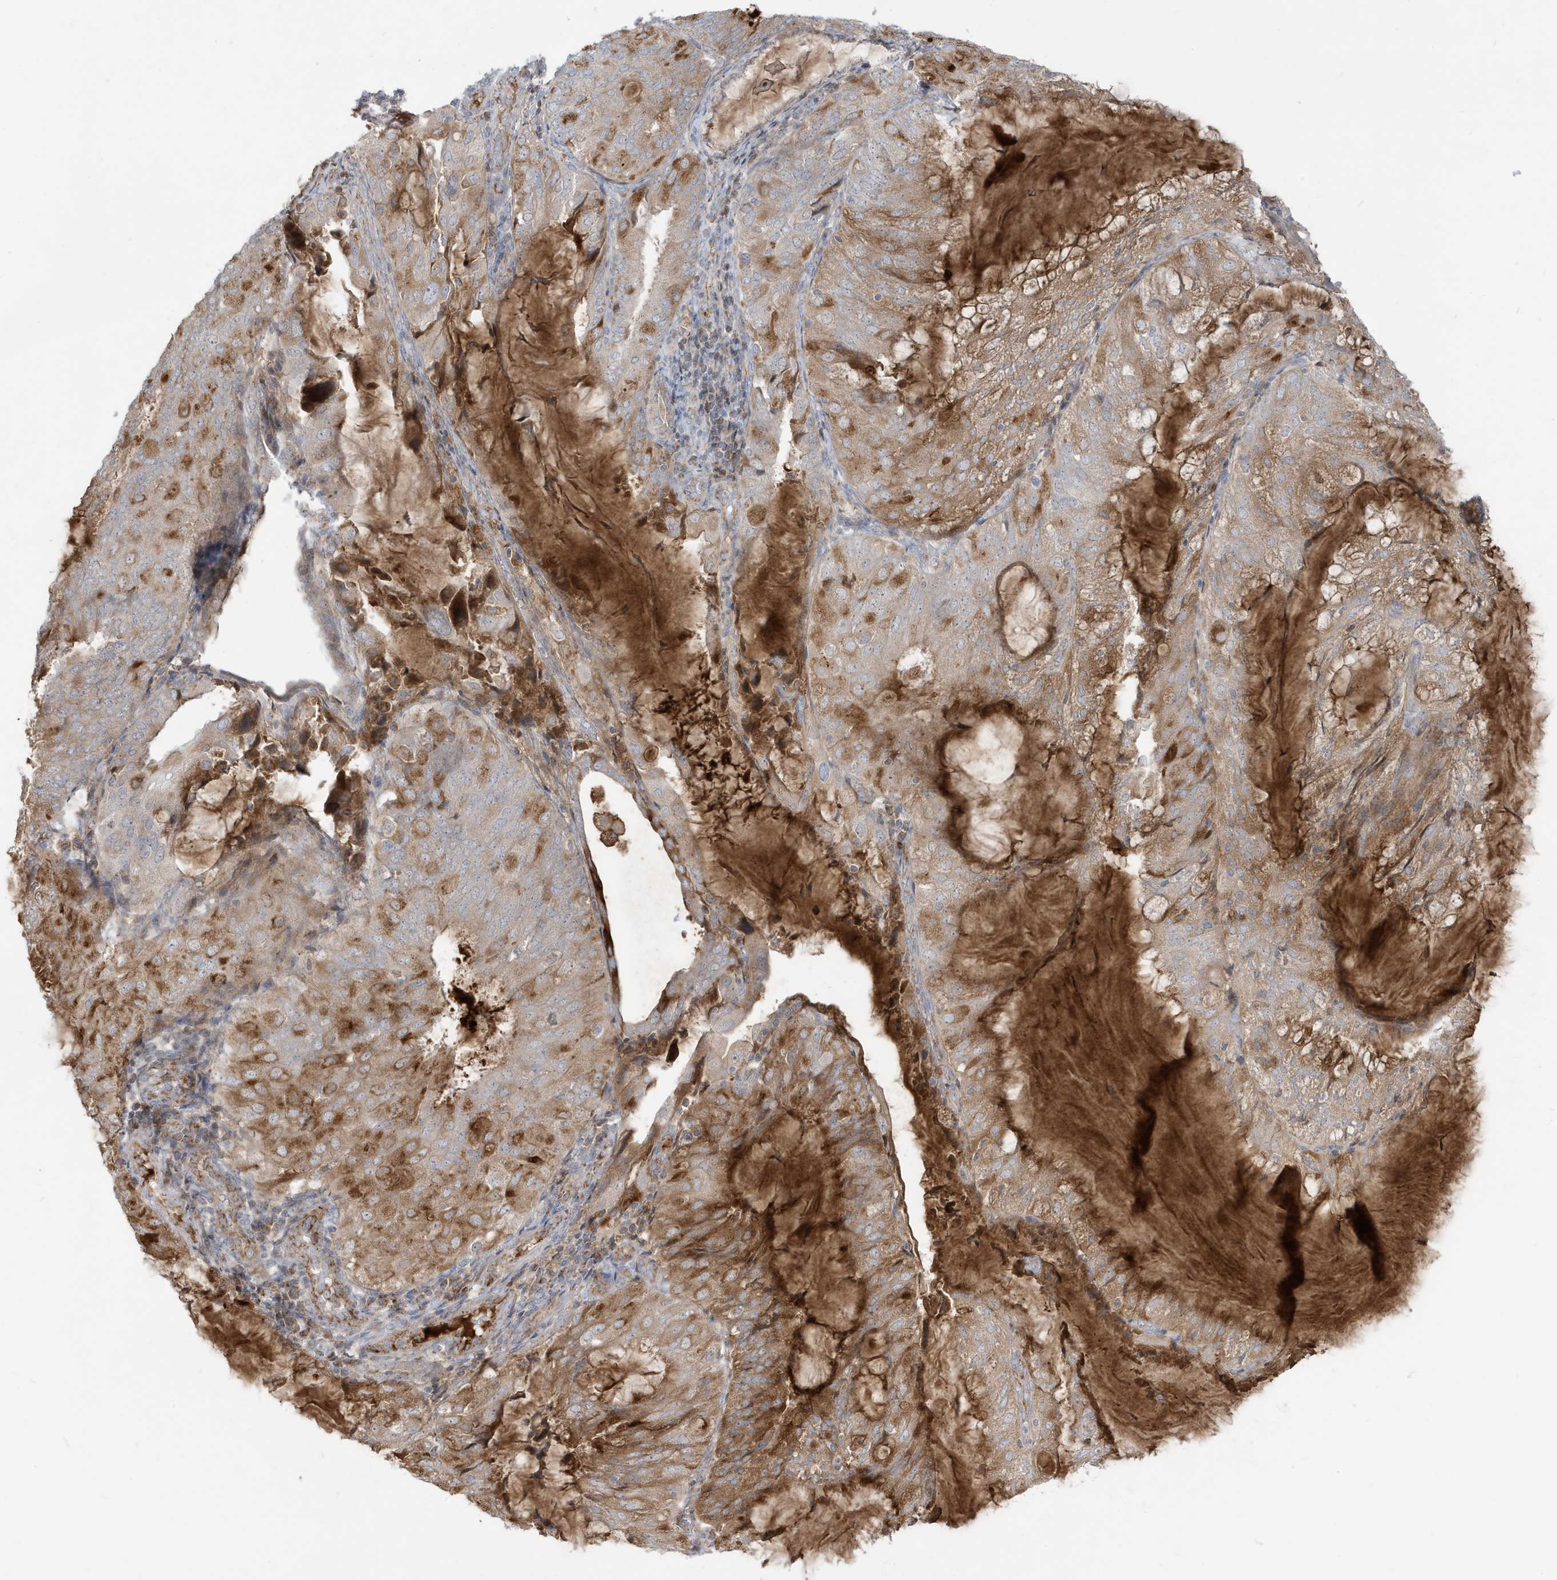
{"staining": {"intensity": "moderate", "quantity": "25%-75%", "location": "cytoplasmic/membranous"}, "tissue": "endometrial cancer", "cell_type": "Tumor cells", "image_type": "cancer", "snomed": [{"axis": "morphology", "description": "Adenocarcinoma, NOS"}, {"axis": "topography", "description": "Endometrium"}], "caption": "Endometrial cancer tissue displays moderate cytoplasmic/membranous positivity in approximately 25%-75% of tumor cells, visualized by immunohistochemistry.", "gene": "IFT57", "patient": {"sex": "female", "age": 81}}